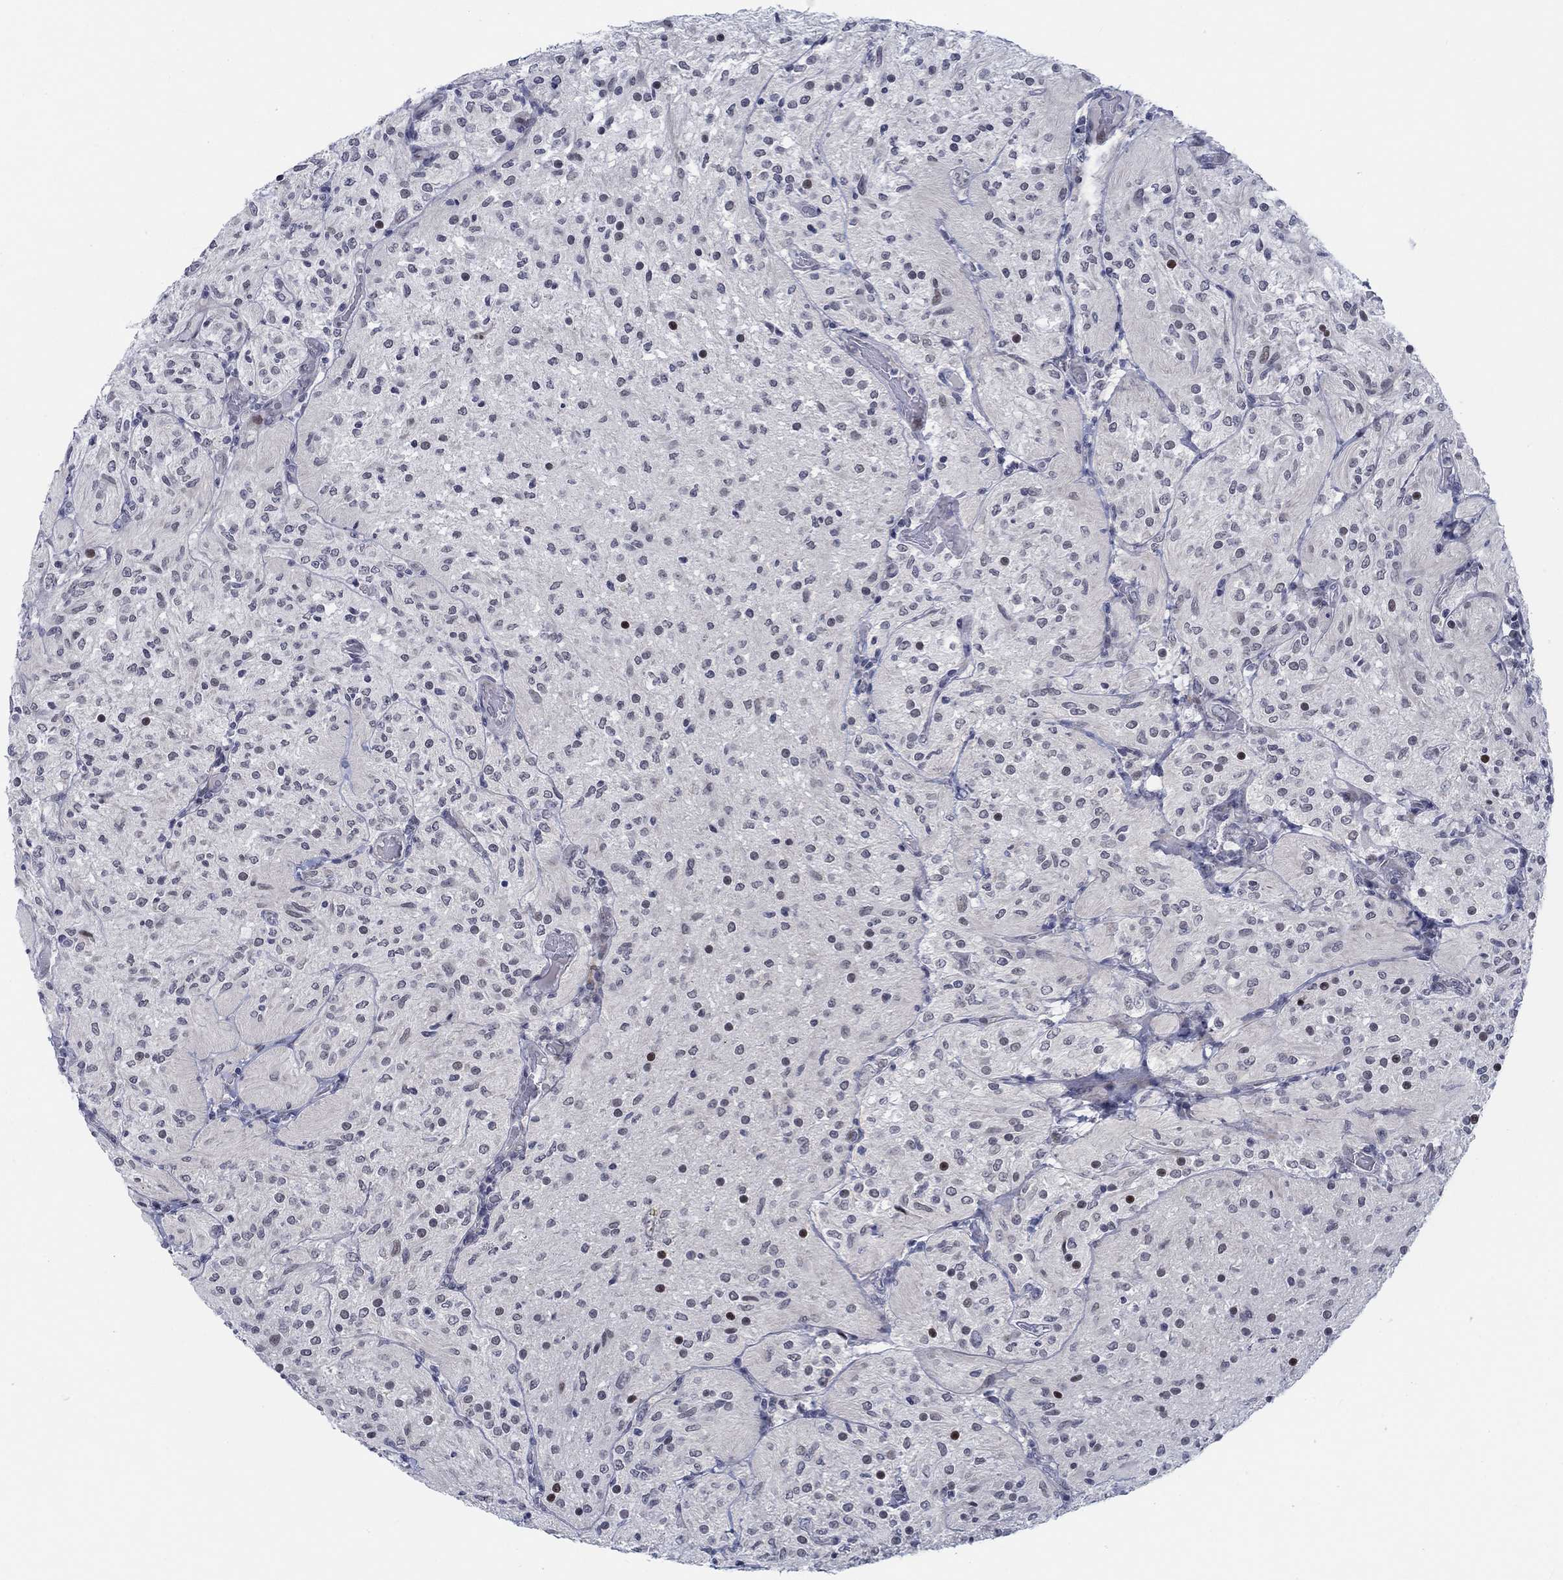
{"staining": {"intensity": "negative", "quantity": "none", "location": "none"}, "tissue": "glioma", "cell_type": "Tumor cells", "image_type": "cancer", "snomed": [{"axis": "morphology", "description": "Glioma, malignant, Low grade"}, {"axis": "topography", "description": "Brain"}], "caption": "A photomicrograph of human glioma is negative for staining in tumor cells.", "gene": "NEU3", "patient": {"sex": "male", "age": 3}}